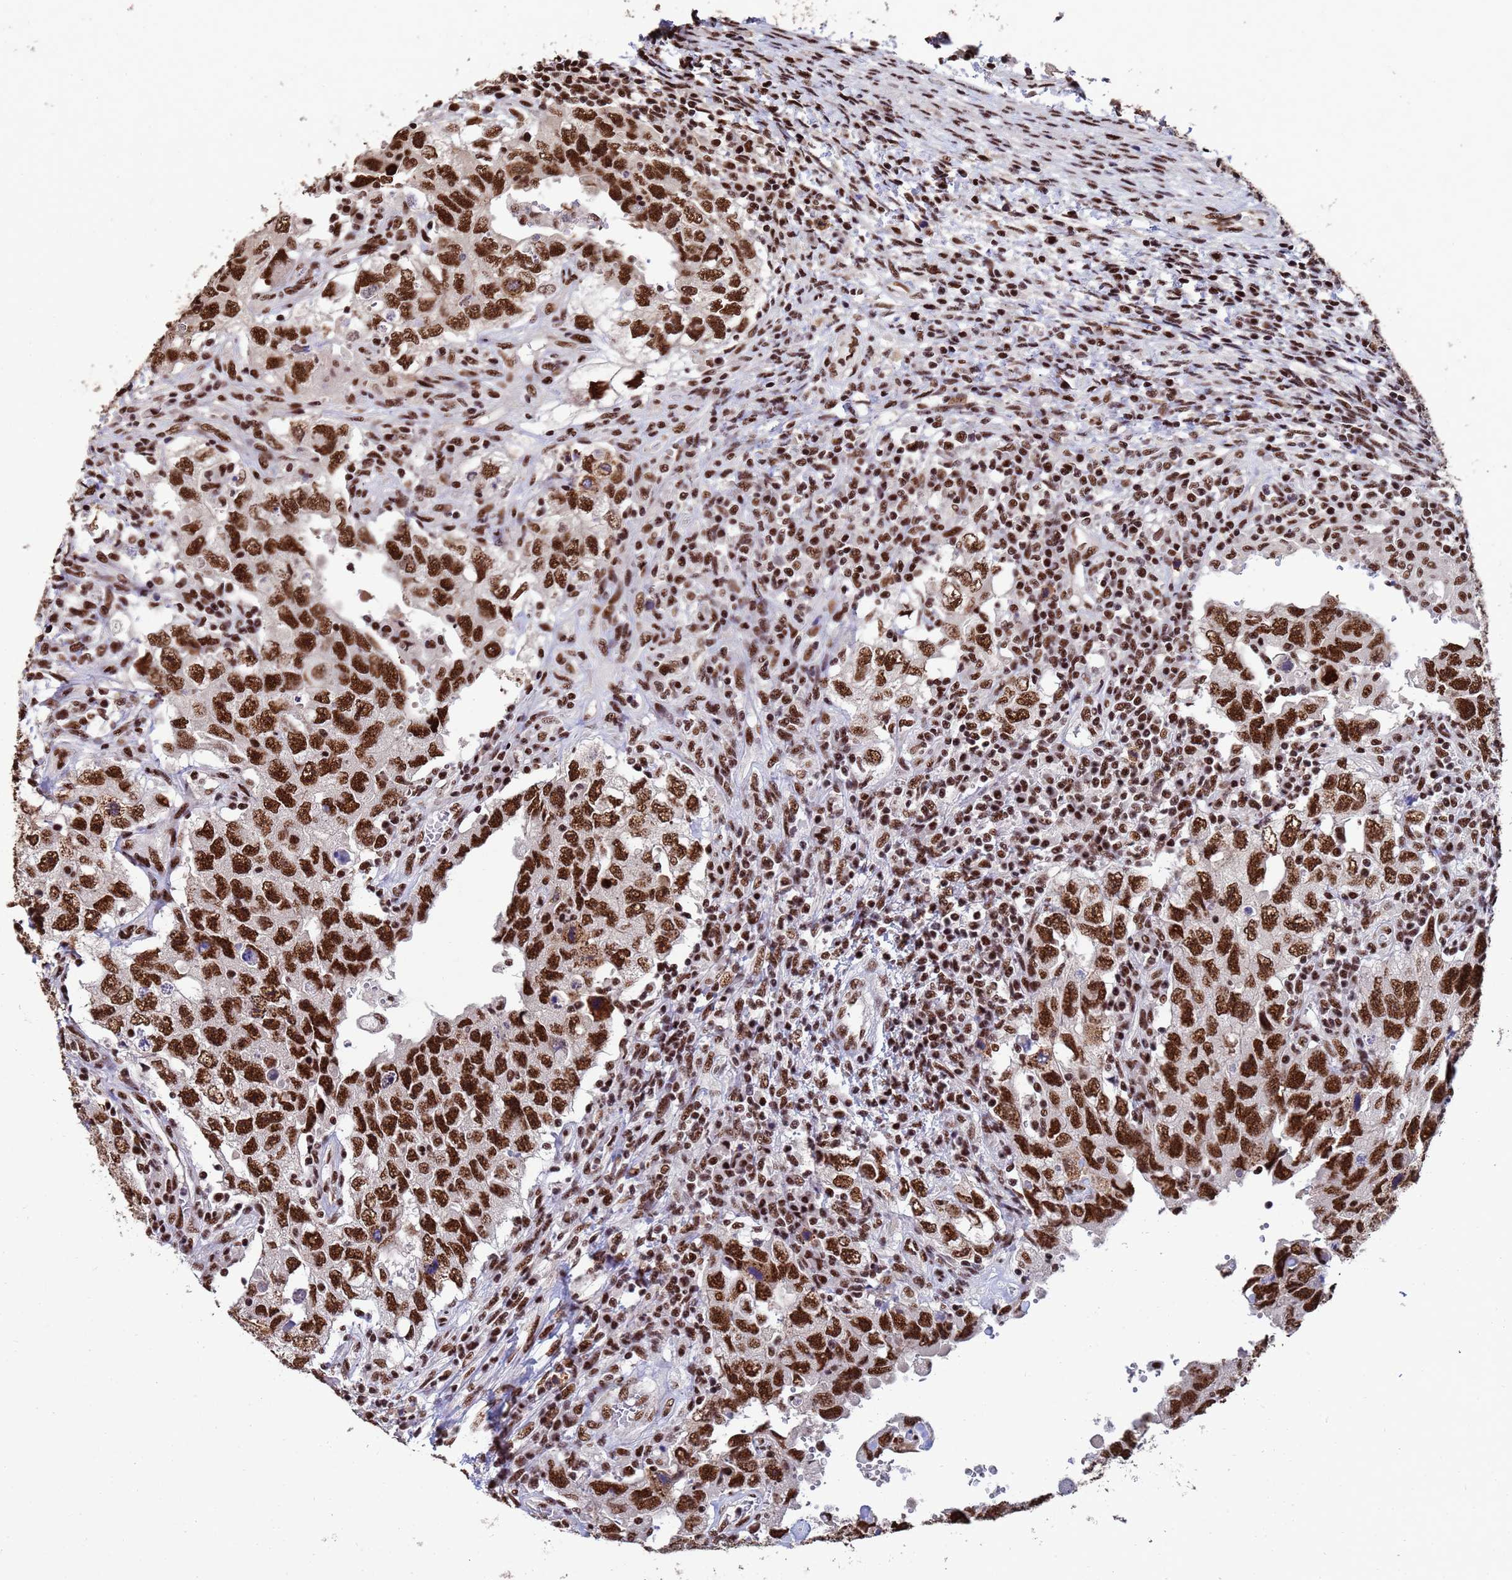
{"staining": {"intensity": "strong", "quantity": ">75%", "location": "nuclear"}, "tissue": "testis cancer", "cell_type": "Tumor cells", "image_type": "cancer", "snomed": [{"axis": "morphology", "description": "Carcinoma, Embryonal, NOS"}, {"axis": "topography", "description": "Testis"}], "caption": "Protein expression analysis of testis embryonal carcinoma shows strong nuclear staining in about >75% of tumor cells.", "gene": "SF3B2", "patient": {"sex": "male", "age": 26}}